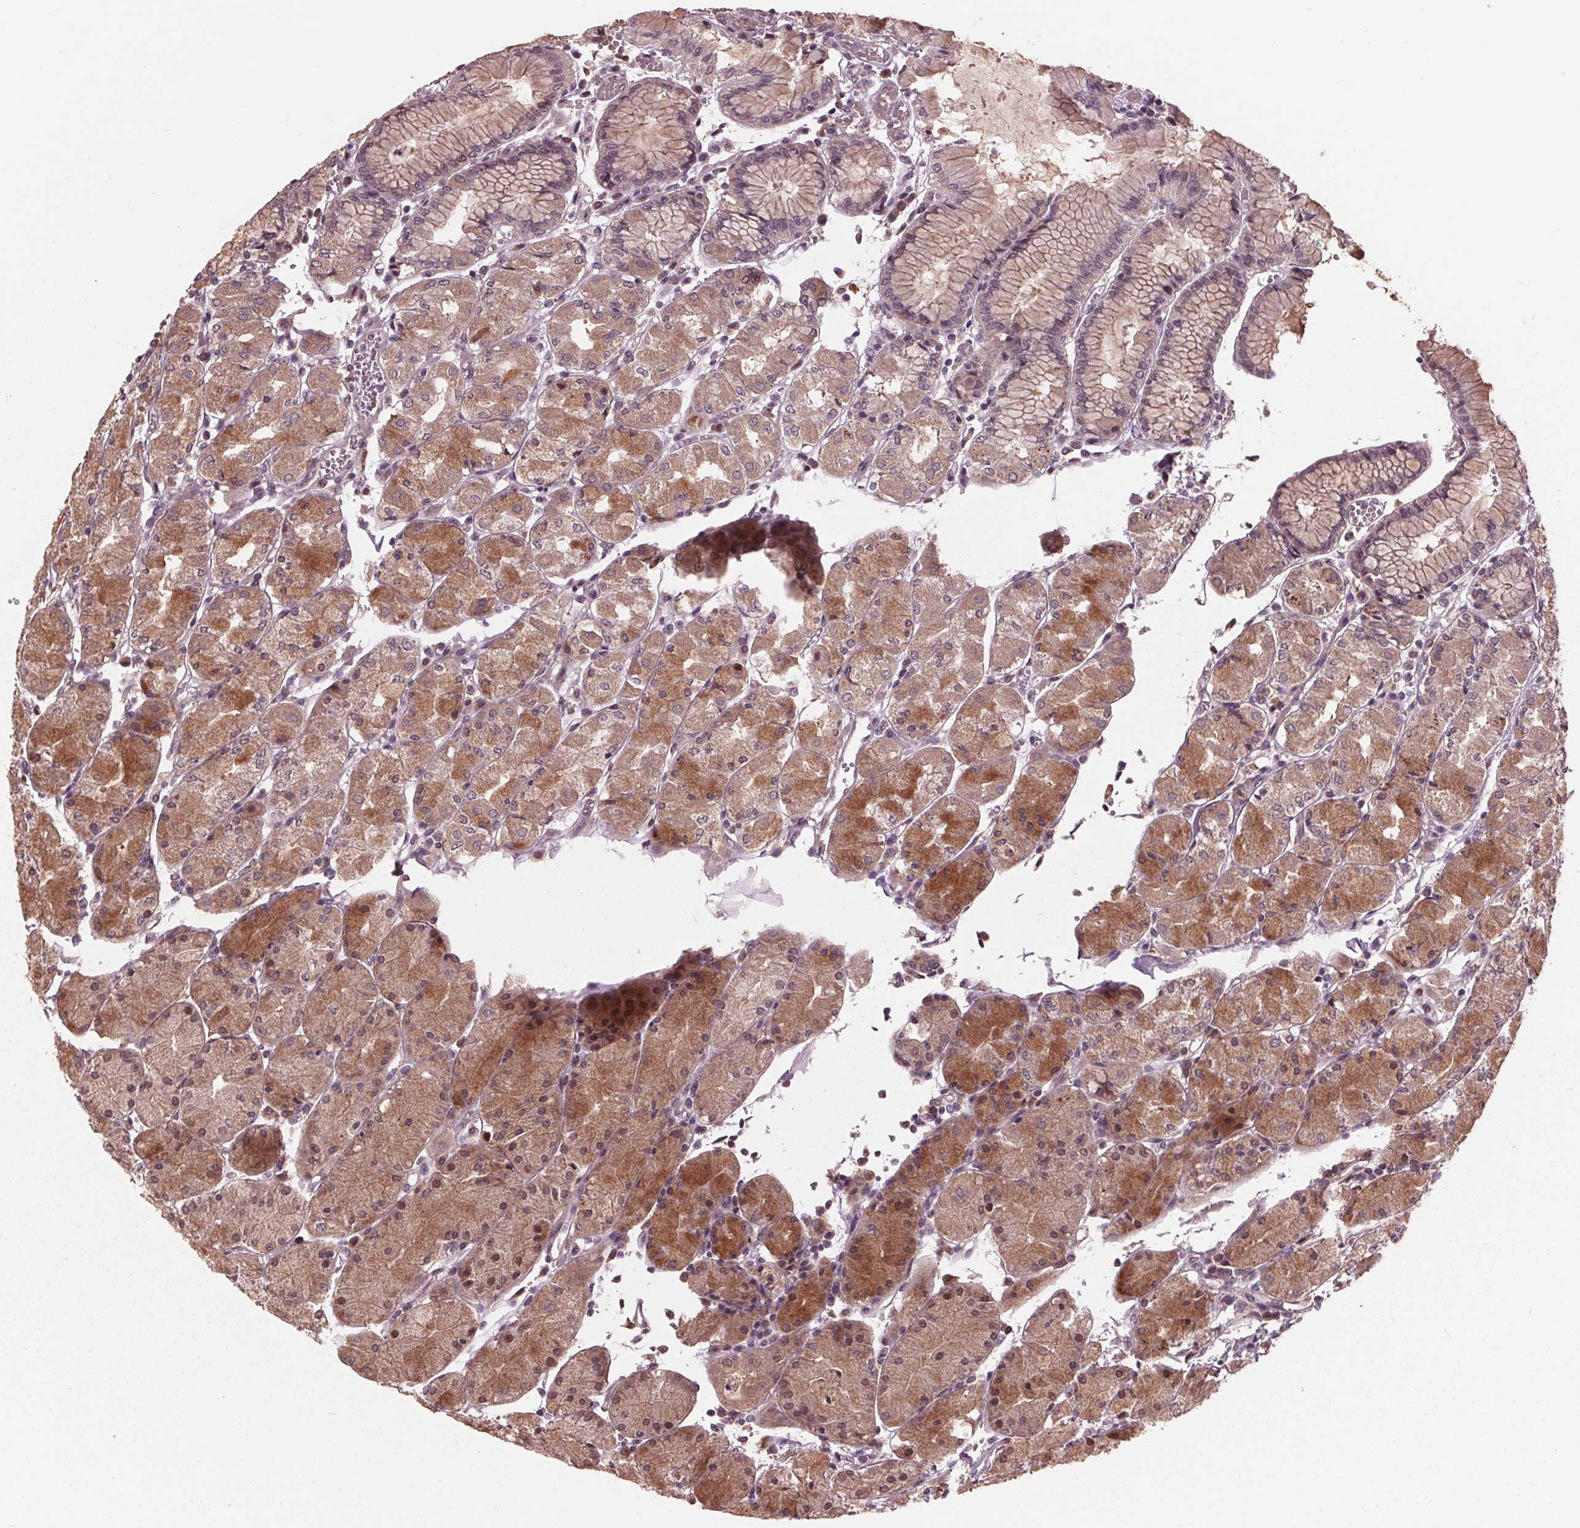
{"staining": {"intensity": "moderate", "quantity": ">75%", "location": "cytoplasmic/membranous,nuclear"}, "tissue": "stomach", "cell_type": "Glandular cells", "image_type": "normal", "snomed": [{"axis": "morphology", "description": "Normal tissue, NOS"}, {"axis": "topography", "description": "Stomach, upper"}], "caption": "IHC (DAB) staining of normal stomach displays moderate cytoplasmic/membranous,nuclear protein expression in approximately >75% of glandular cells.", "gene": "MAPK8", "patient": {"sex": "male", "age": 69}}